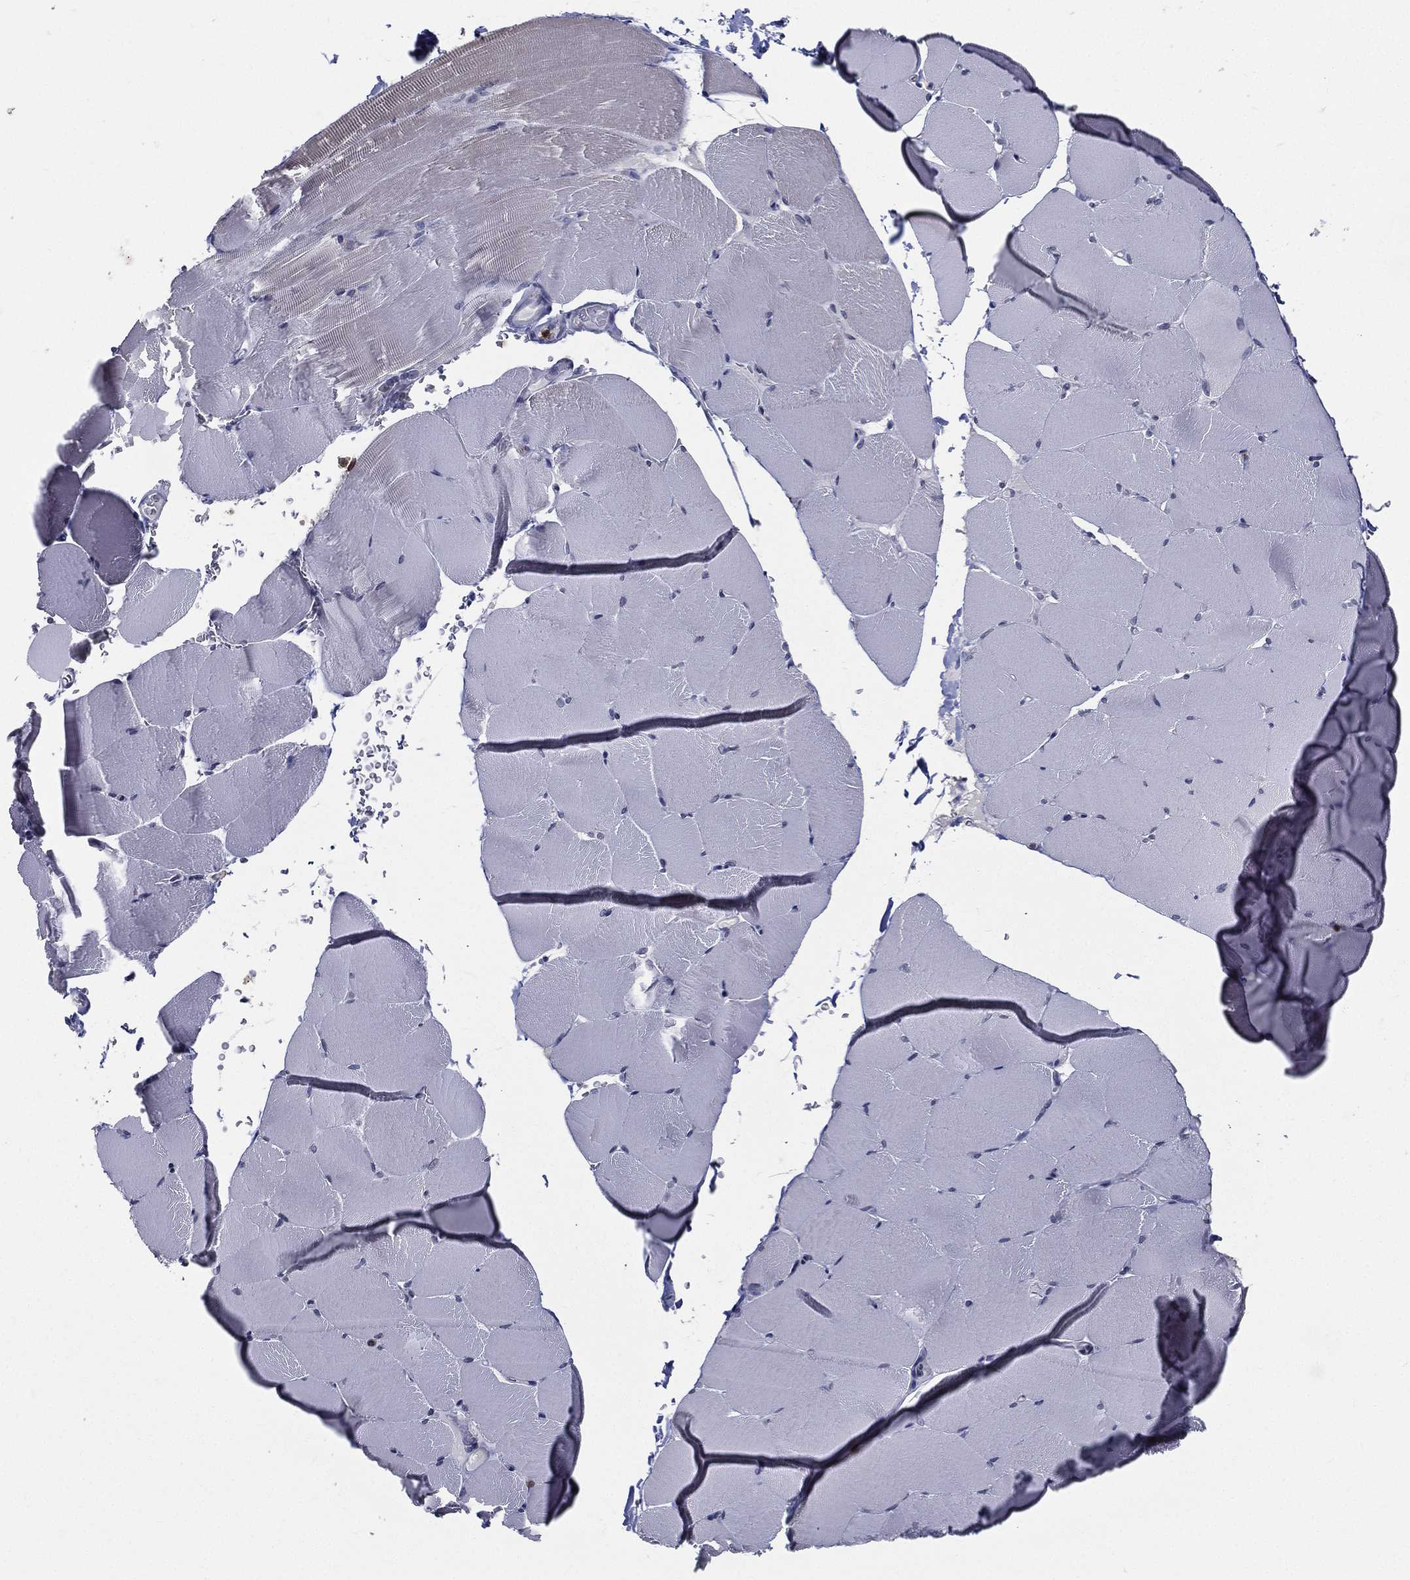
{"staining": {"intensity": "negative", "quantity": "none", "location": "none"}, "tissue": "skeletal muscle", "cell_type": "Myocytes", "image_type": "normal", "snomed": [{"axis": "morphology", "description": "Normal tissue, NOS"}, {"axis": "topography", "description": "Skeletal muscle"}], "caption": "Immunohistochemistry (IHC) micrograph of normal skeletal muscle: human skeletal muscle stained with DAB (3,3'-diaminobenzidine) shows no significant protein positivity in myocytes. Brightfield microscopy of immunohistochemistry stained with DAB (brown) and hematoxylin (blue), captured at high magnification.", "gene": "EVI2B", "patient": {"sex": "female", "age": 37}}